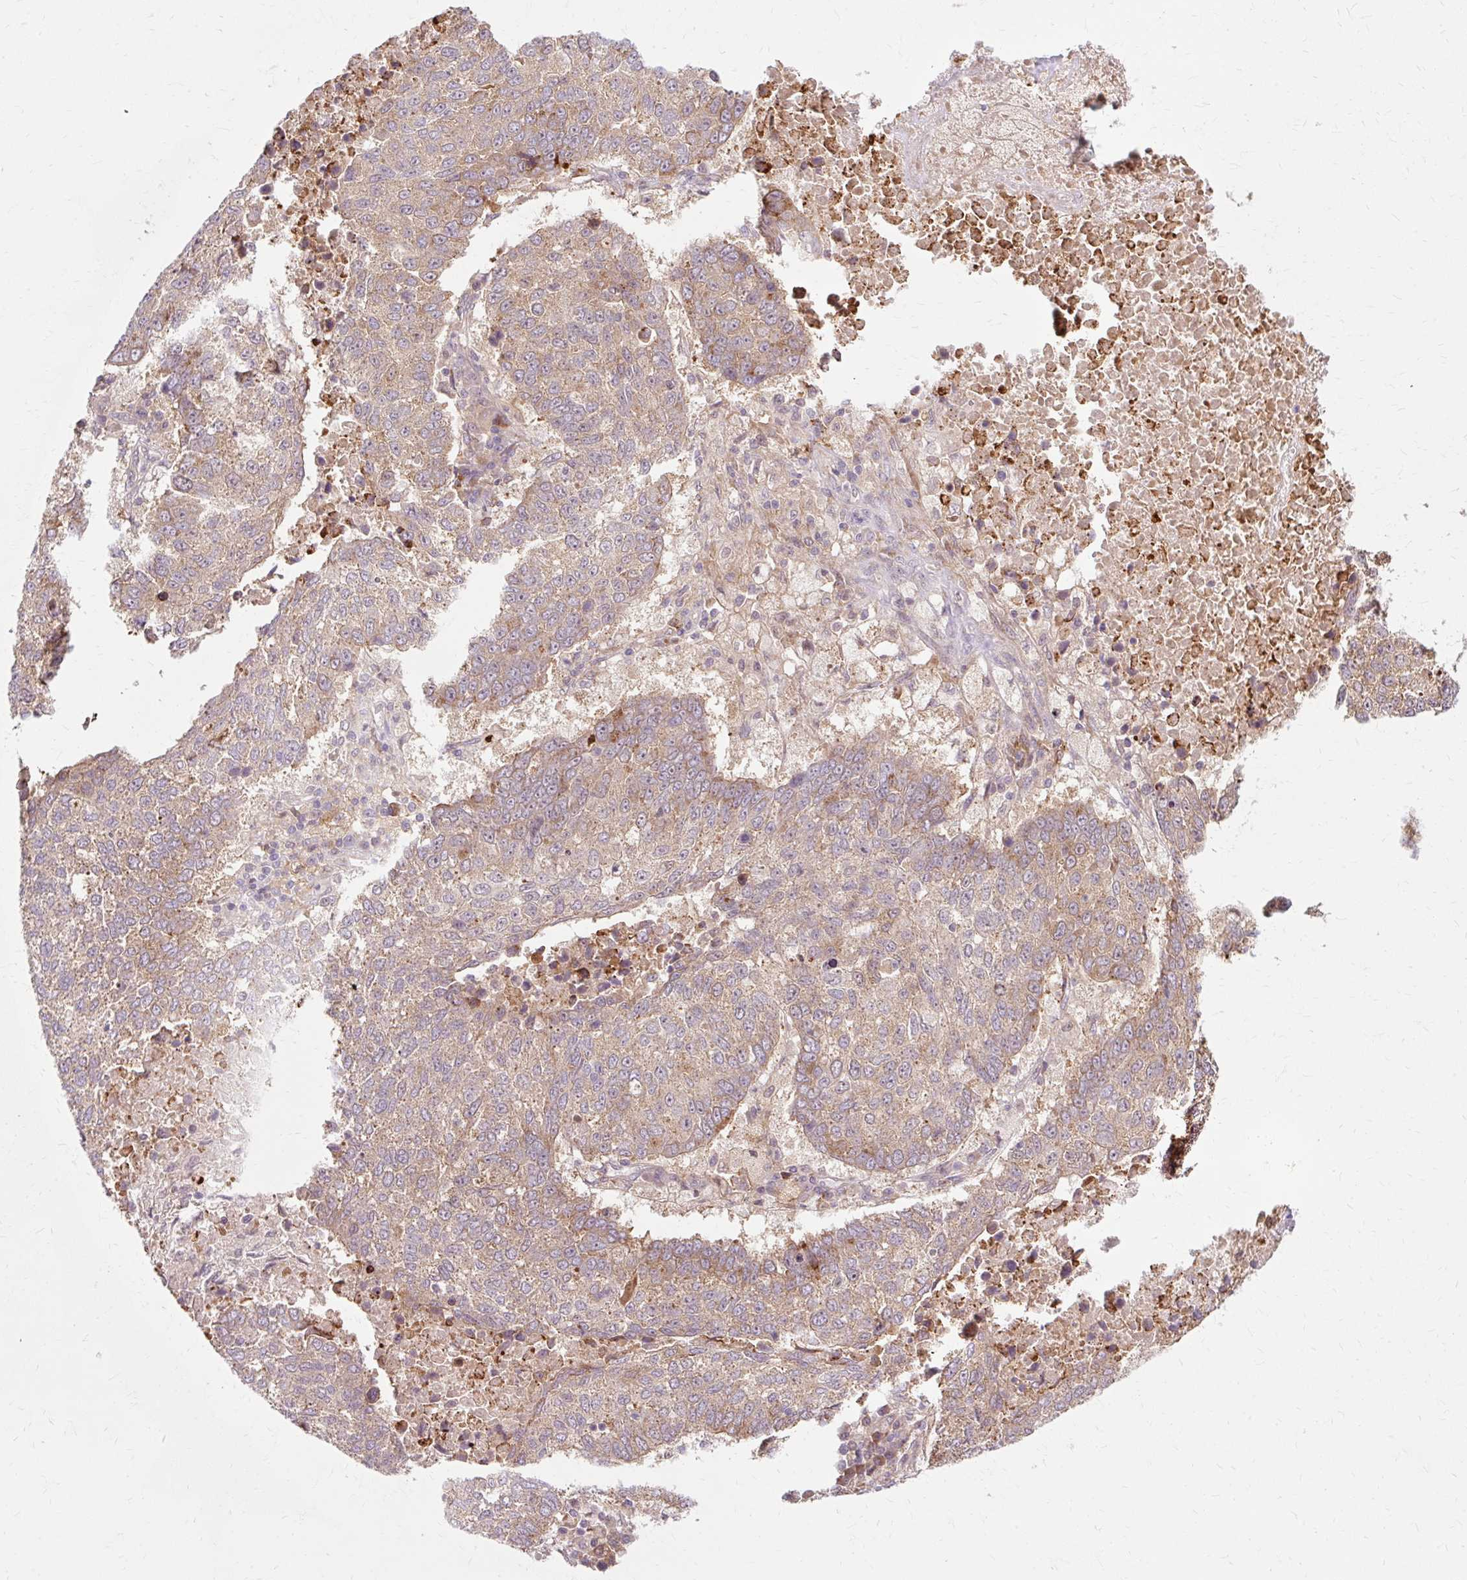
{"staining": {"intensity": "weak", "quantity": ">75%", "location": "cytoplasmic/membranous"}, "tissue": "lung cancer", "cell_type": "Tumor cells", "image_type": "cancer", "snomed": [{"axis": "morphology", "description": "Squamous cell carcinoma, NOS"}, {"axis": "topography", "description": "Lung"}], "caption": "DAB (3,3'-diaminobenzidine) immunohistochemical staining of human lung cancer demonstrates weak cytoplasmic/membranous protein positivity in about >75% of tumor cells. The staining was performed using DAB, with brown indicating positive protein expression. Nuclei are stained blue with hematoxylin.", "gene": "GEMIN2", "patient": {"sex": "male", "age": 73}}